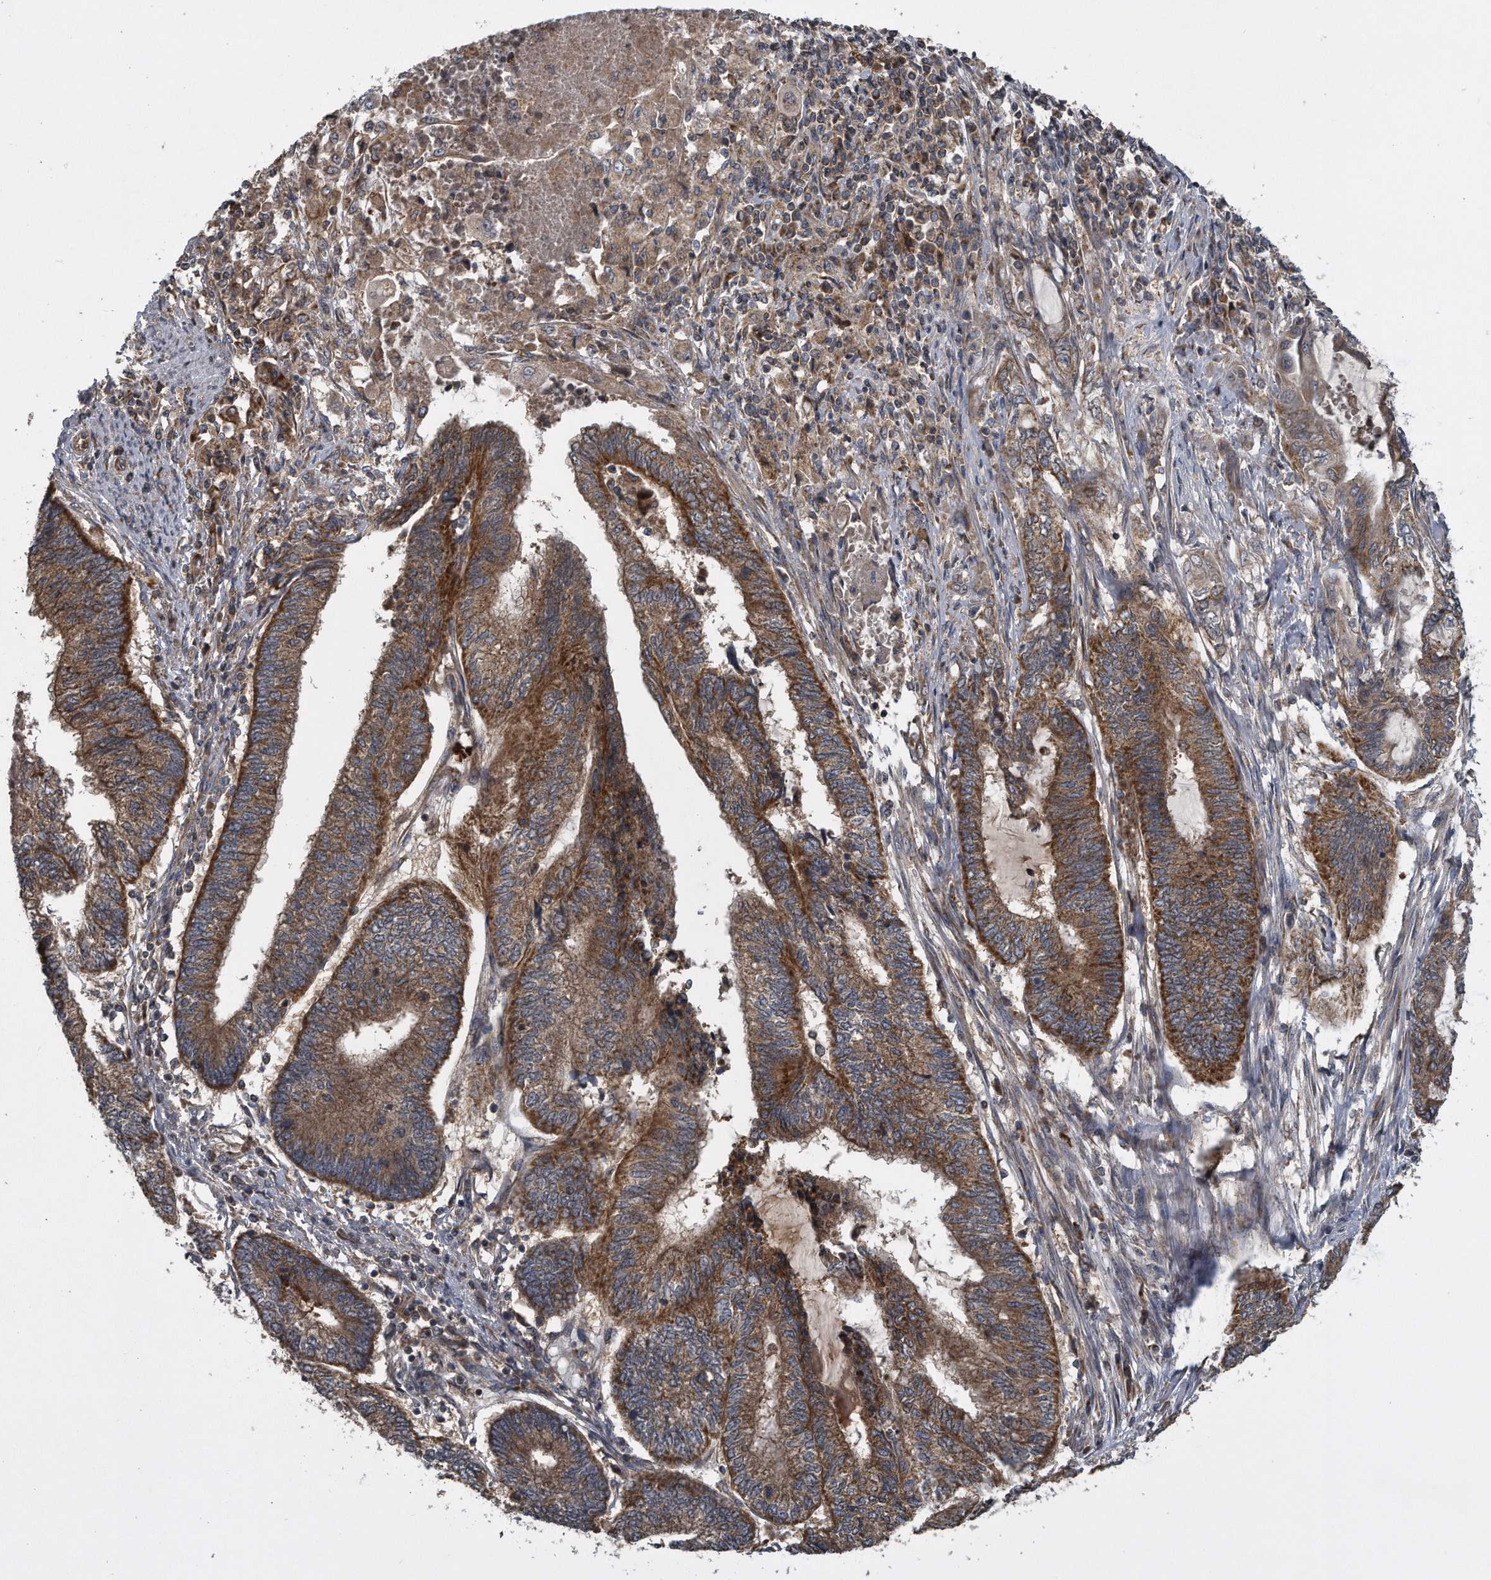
{"staining": {"intensity": "strong", "quantity": ">75%", "location": "cytoplasmic/membranous"}, "tissue": "endometrial cancer", "cell_type": "Tumor cells", "image_type": "cancer", "snomed": [{"axis": "morphology", "description": "Adenocarcinoma, NOS"}, {"axis": "topography", "description": "Uterus"}, {"axis": "topography", "description": "Endometrium"}], "caption": "About >75% of tumor cells in endometrial cancer (adenocarcinoma) show strong cytoplasmic/membranous protein expression as visualized by brown immunohistochemical staining.", "gene": "ALPK2", "patient": {"sex": "female", "age": 70}}